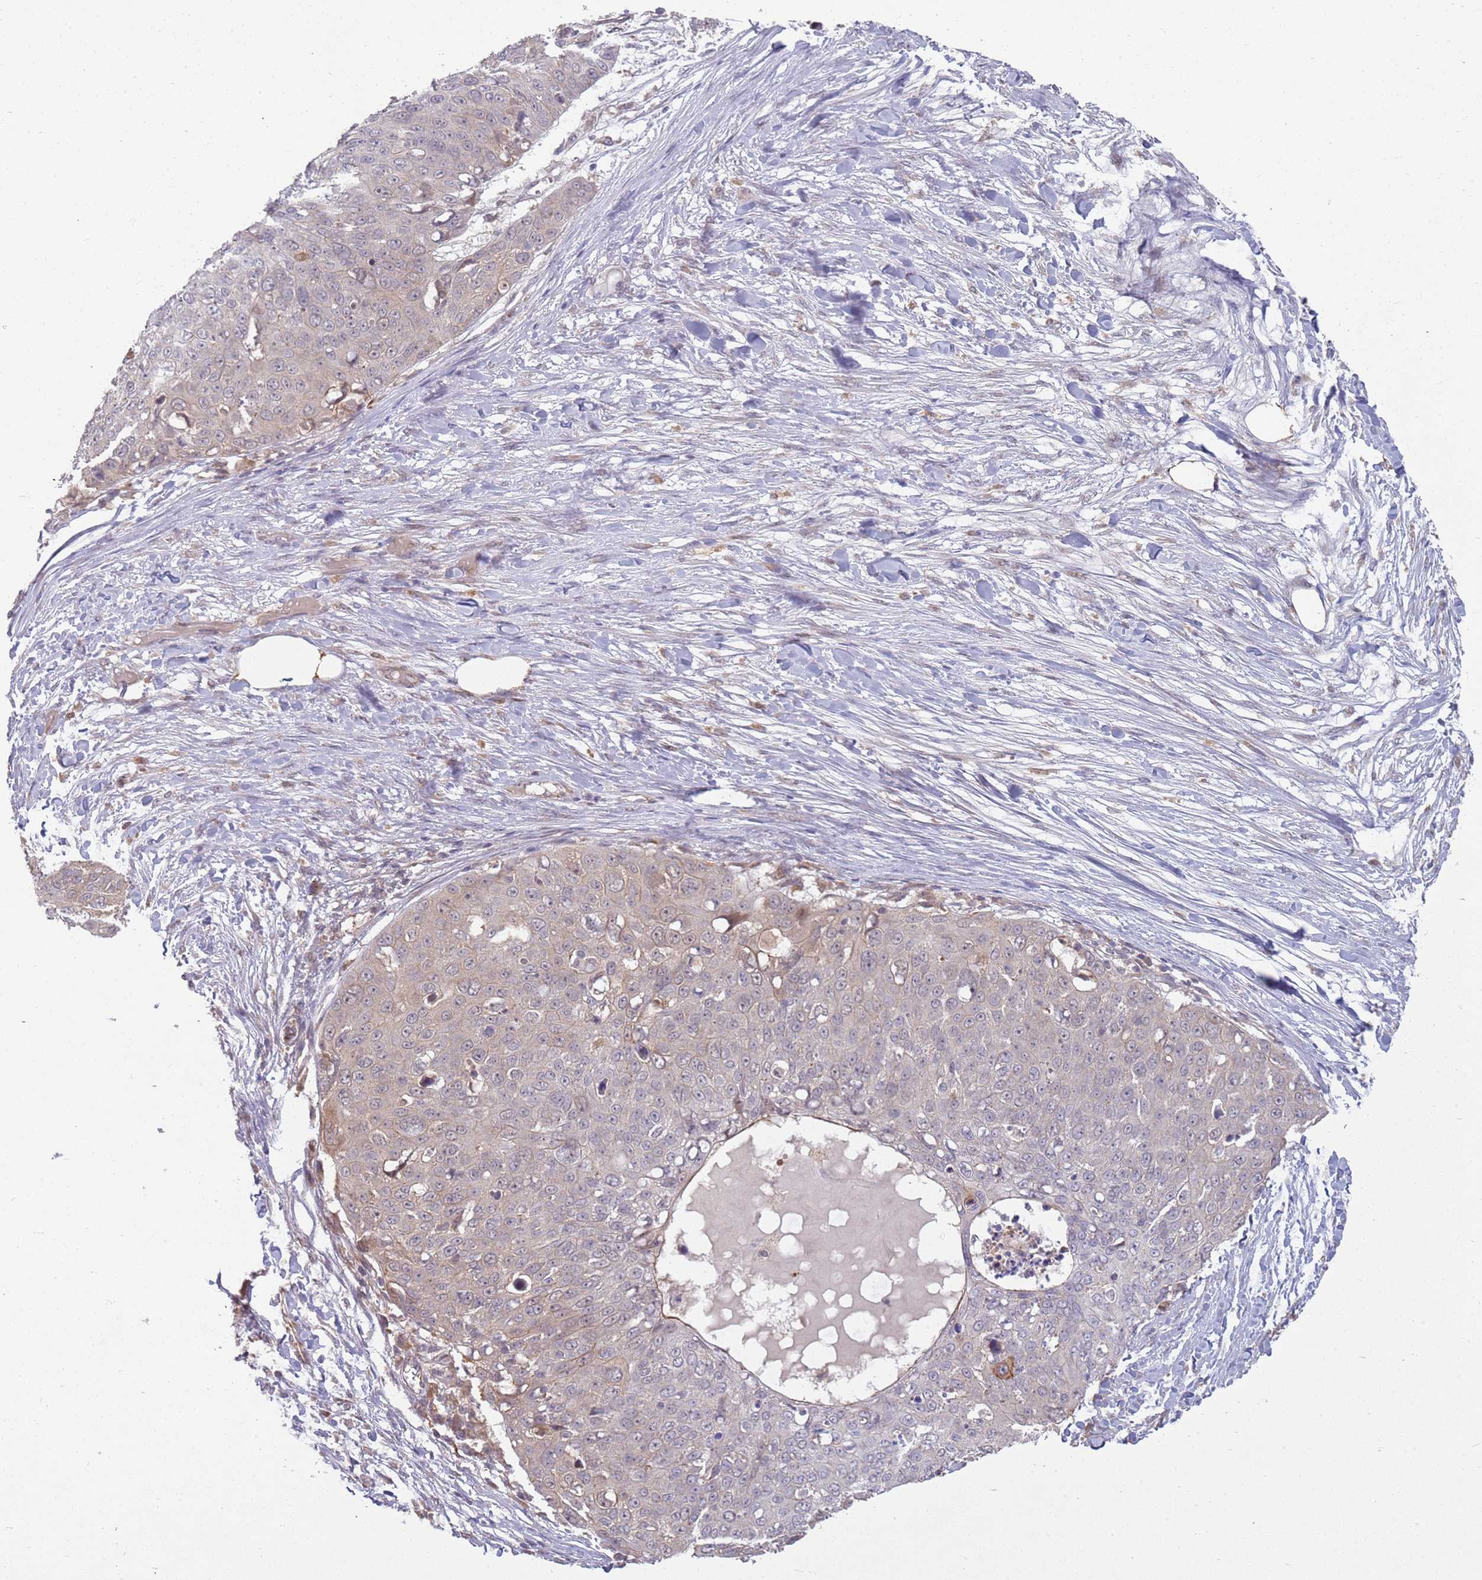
{"staining": {"intensity": "negative", "quantity": "none", "location": "none"}, "tissue": "skin cancer", "cell_type": "Tumor cells", "image_type": "cancer", "snomed": [{"axis": "morphology", "description": "Squamous cell carcinoma, NOS"}, {"axis": "topography", "description": "Skin"}], "caption": "Tumor cells show no significant protein staining in skin cancer. Brightfield microscopy of IHC stained with DAB (3,3'-diaminobenzidine) (brown) and hematoxylin (blue), captured at high magnification.", "gene": "MPEG1", "patient": {"sex": "male", "age": 71}}